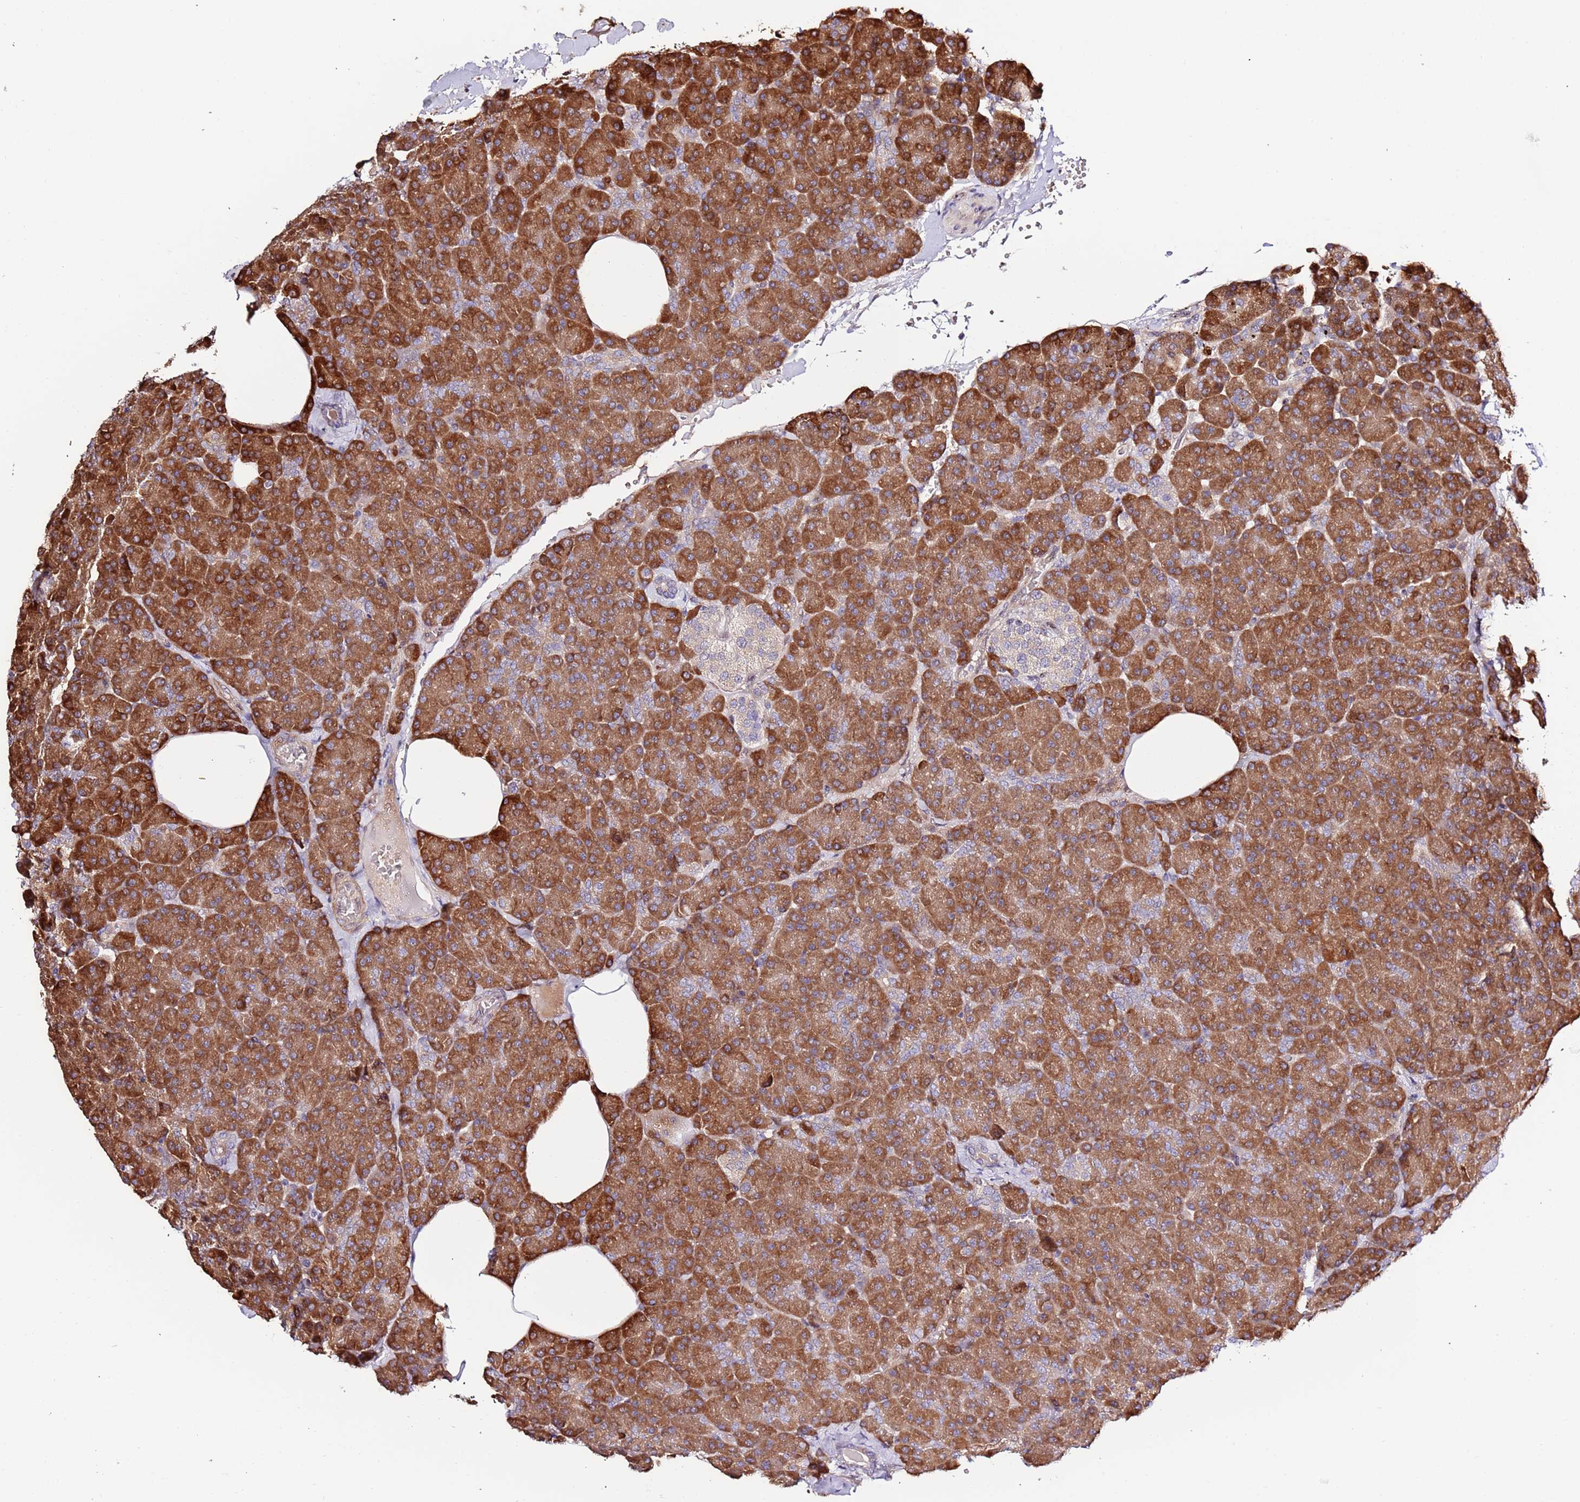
{"staining": {"intensity": "strong", "quantity": ">75%", "location": "cytoplasmic/membranous"}, "tissue": "pancreas", "cell_type": "Exocrine glandular cells", "image_type": "normal", "snomed": [{"axis": "morphology", "description": "Normal tissue, NOS"}, {"axis": "morphology", "description": "Carcinoid, malignant, NOS"}, {"axis": "topography", "description": "Pancreas"}], "caption": "This micrograph exhibits IHC staining of benign pancreas, with high strong cytoplasmic/membranous positivity in approximately >75% of exocrine glandular cells.", "gene": "HSD17B7", "patient": {"sex": "female", "age": 35}}